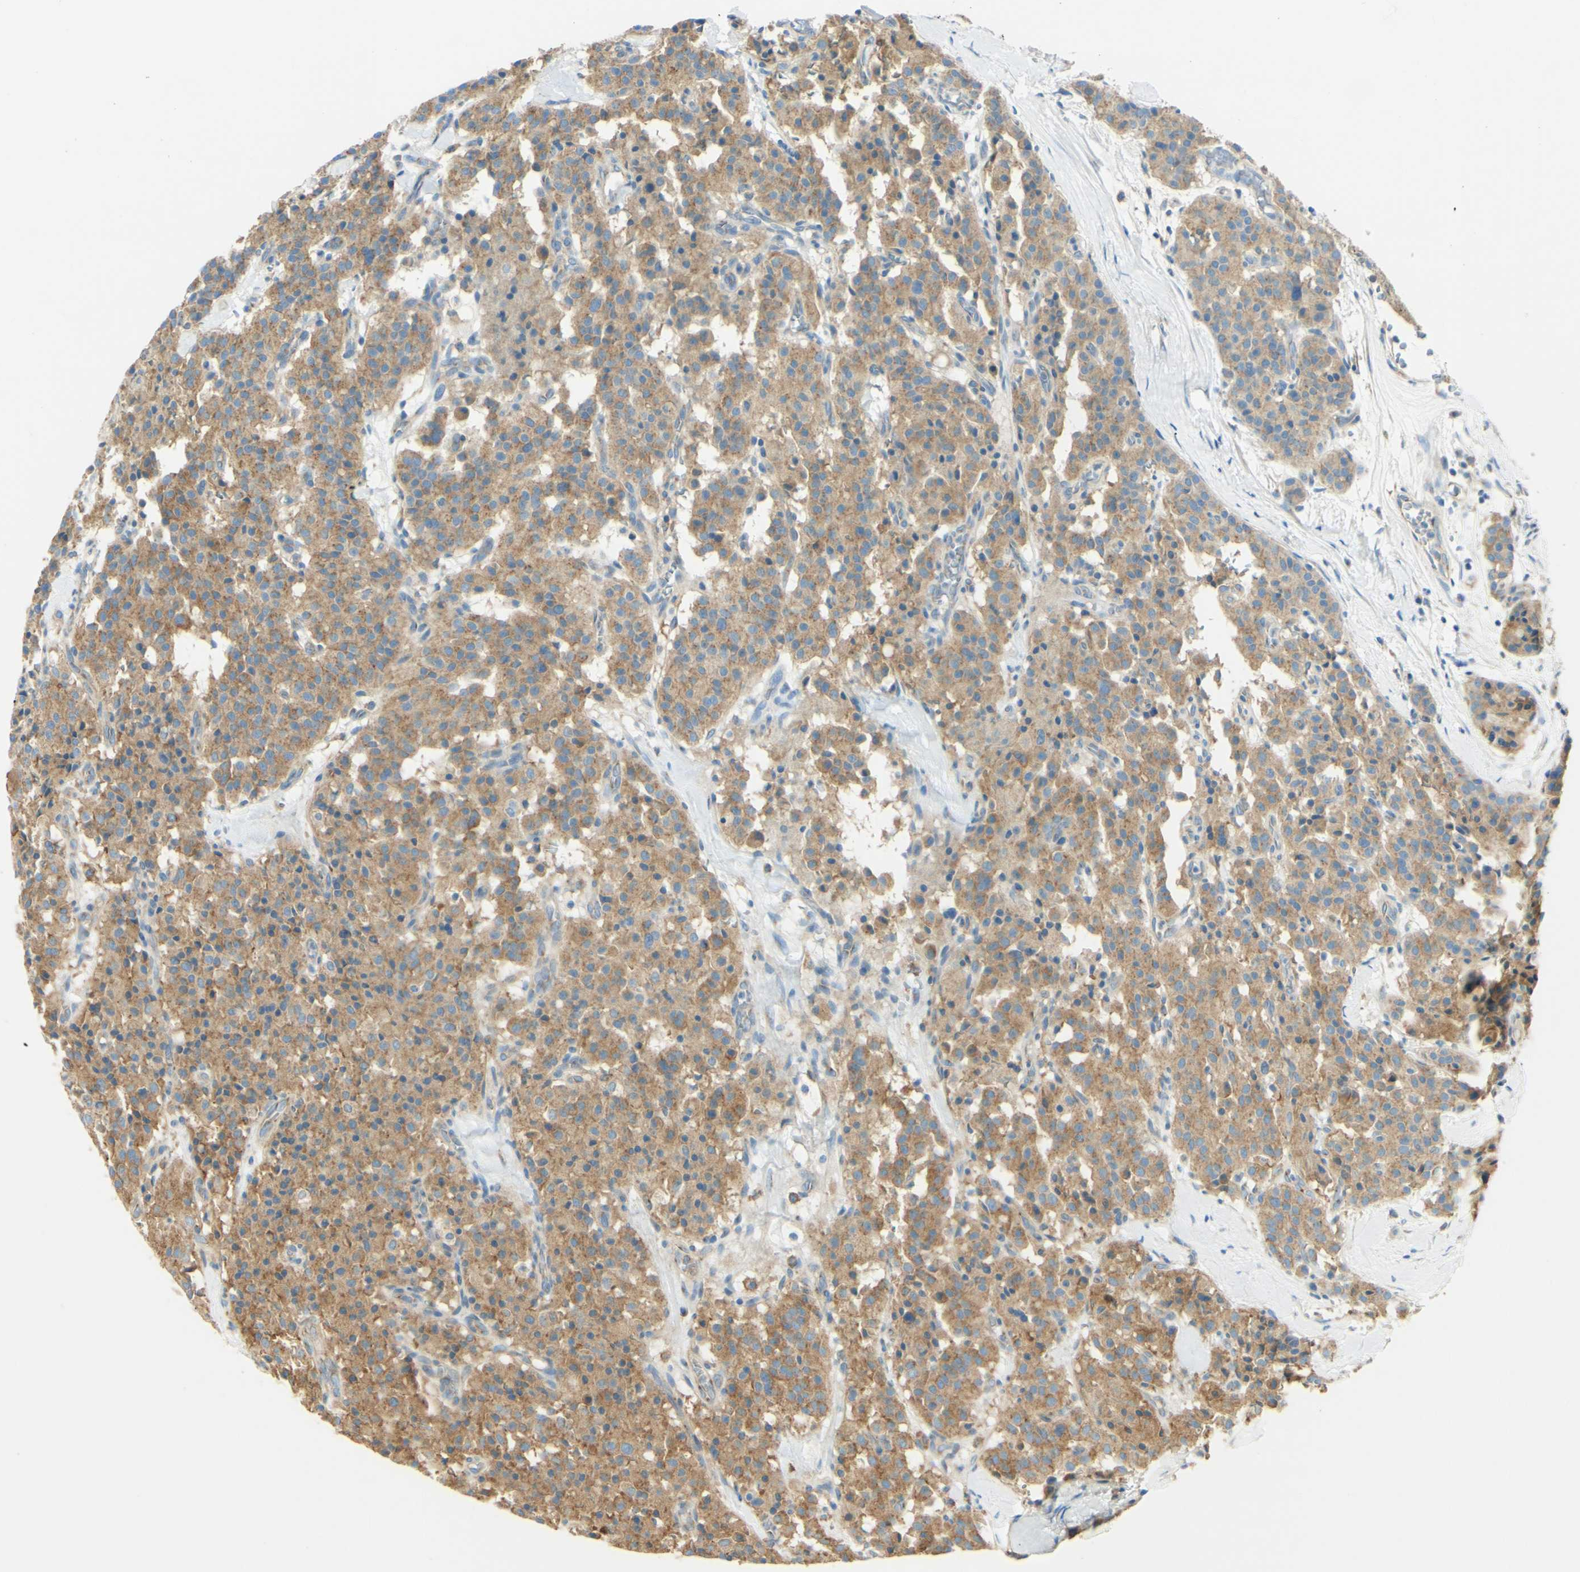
{"staining": {"intensity": "moderate", "quantity": ">75%", "location": "cytoplasmic/membranous"}, "tissue": "carcinoid", "cell_type": "Tumor cells", "image_type": "cancer", "snomed": [{"axis": "morphology", "description": "Carcinoid, malignant, NOS"}, {"axis": "topography", "description": "Lung"}], "caption": "The micrograph shows staining of carcinoid, revealing moderate cytoplasmic/membranous protein positivity (brown color) within tumor cells. (DAB (3,3'-diaminobenzidine) = brown stain, brightfield microscopy at high magnification).", "gene": "CLTC", "patient": {"sex": "male", "age": 30}}